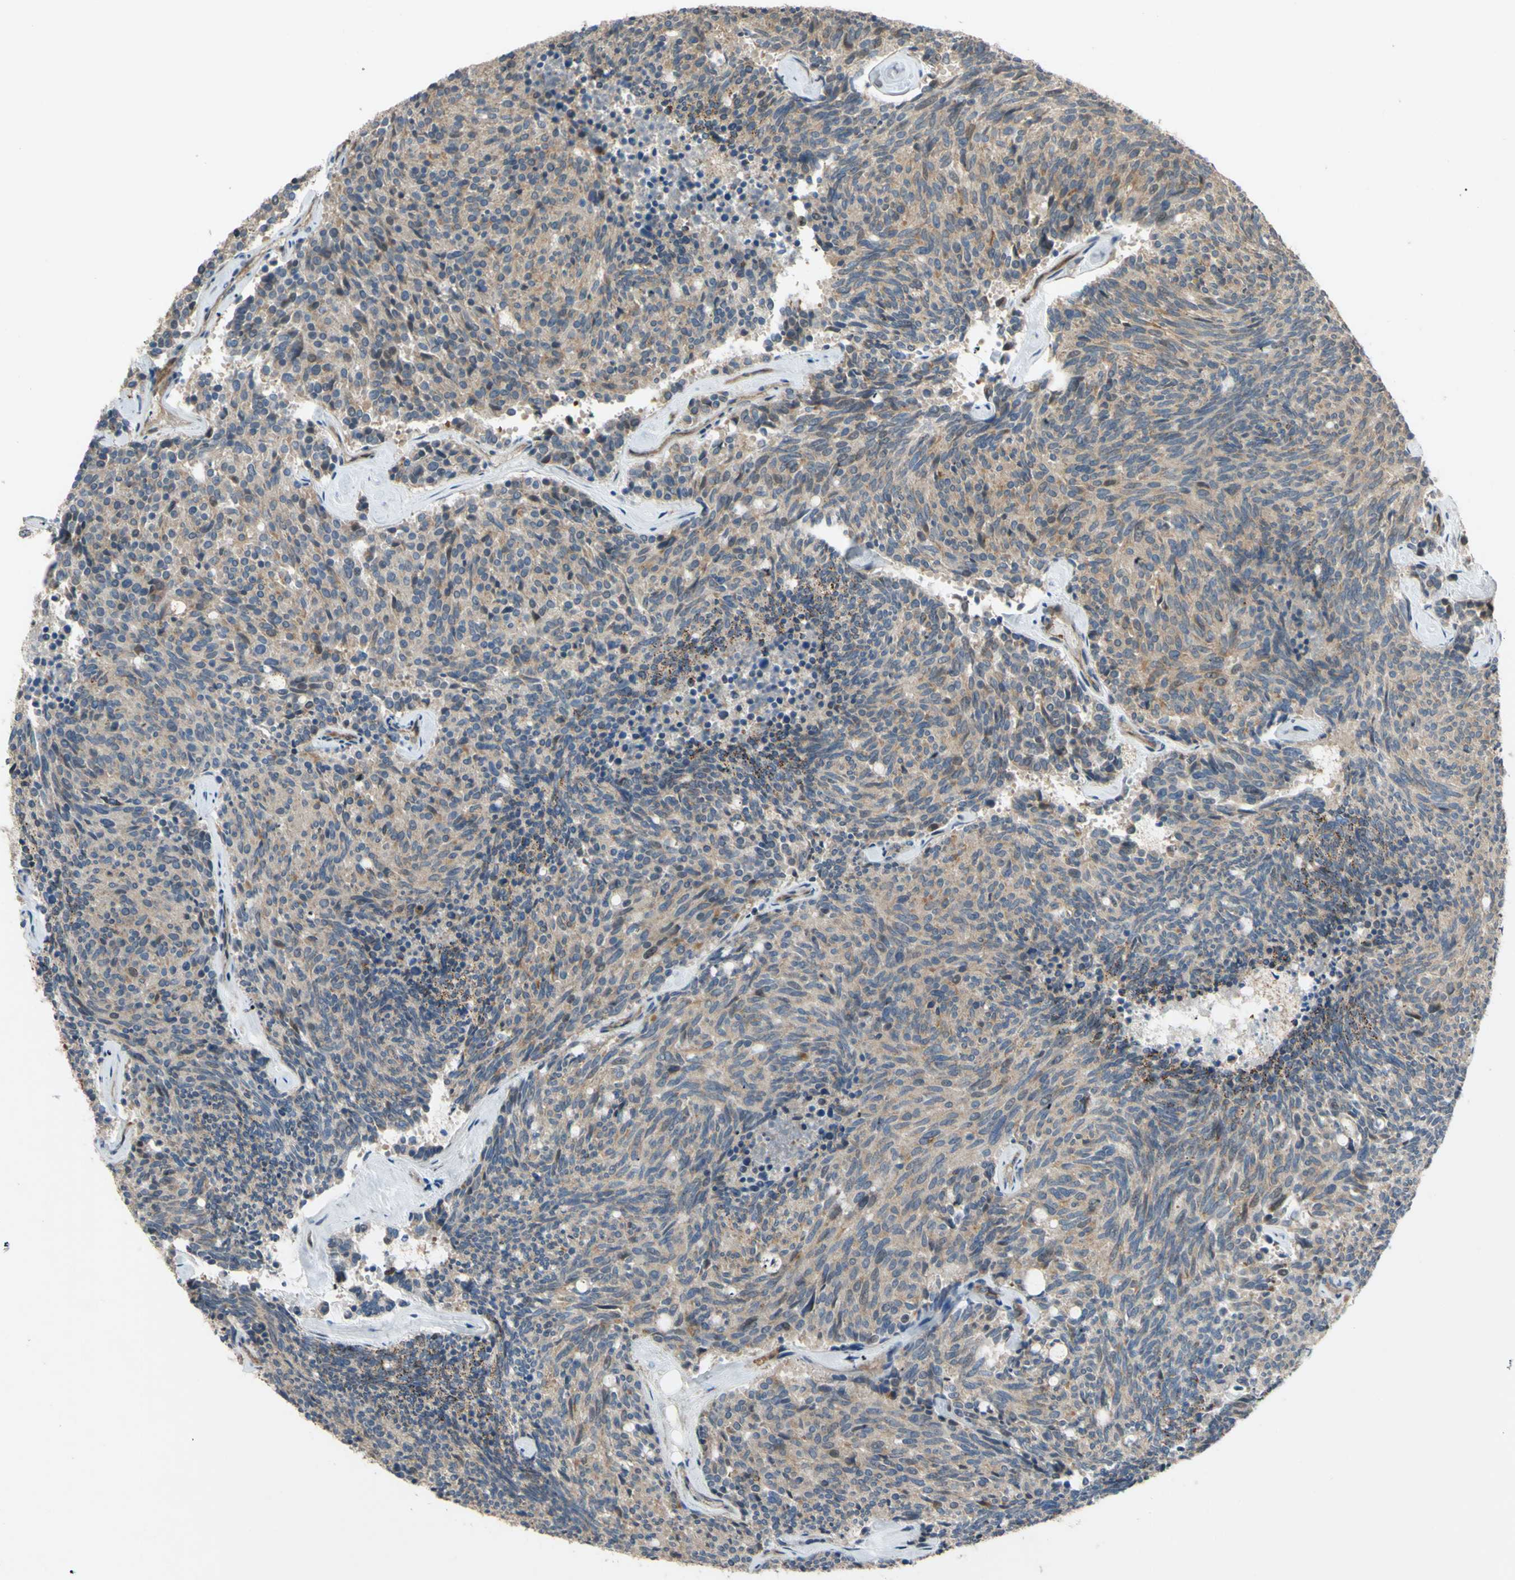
{"staining": {"intensity": "weak", "quantity": ">75%", "location": "cytoplasmic/membranous"}, "tissue": "carcinoid", "cell_type": "Tumor cells", "image_type": "cancer", "snomed": [{"axis": "morphology", "description": "Carcinoid, malignant, NOS"}, {"axis": "topography", "description": "Pancreas"}], "caption": "Carcinoid tissue reveals weak cytoplasmic/membranous positivity in approximately >75% of tumor cells, visualized by immunohistochemistry.", "gene": "SHROOM4", "patient": {"sex": "female", "age": 54}}